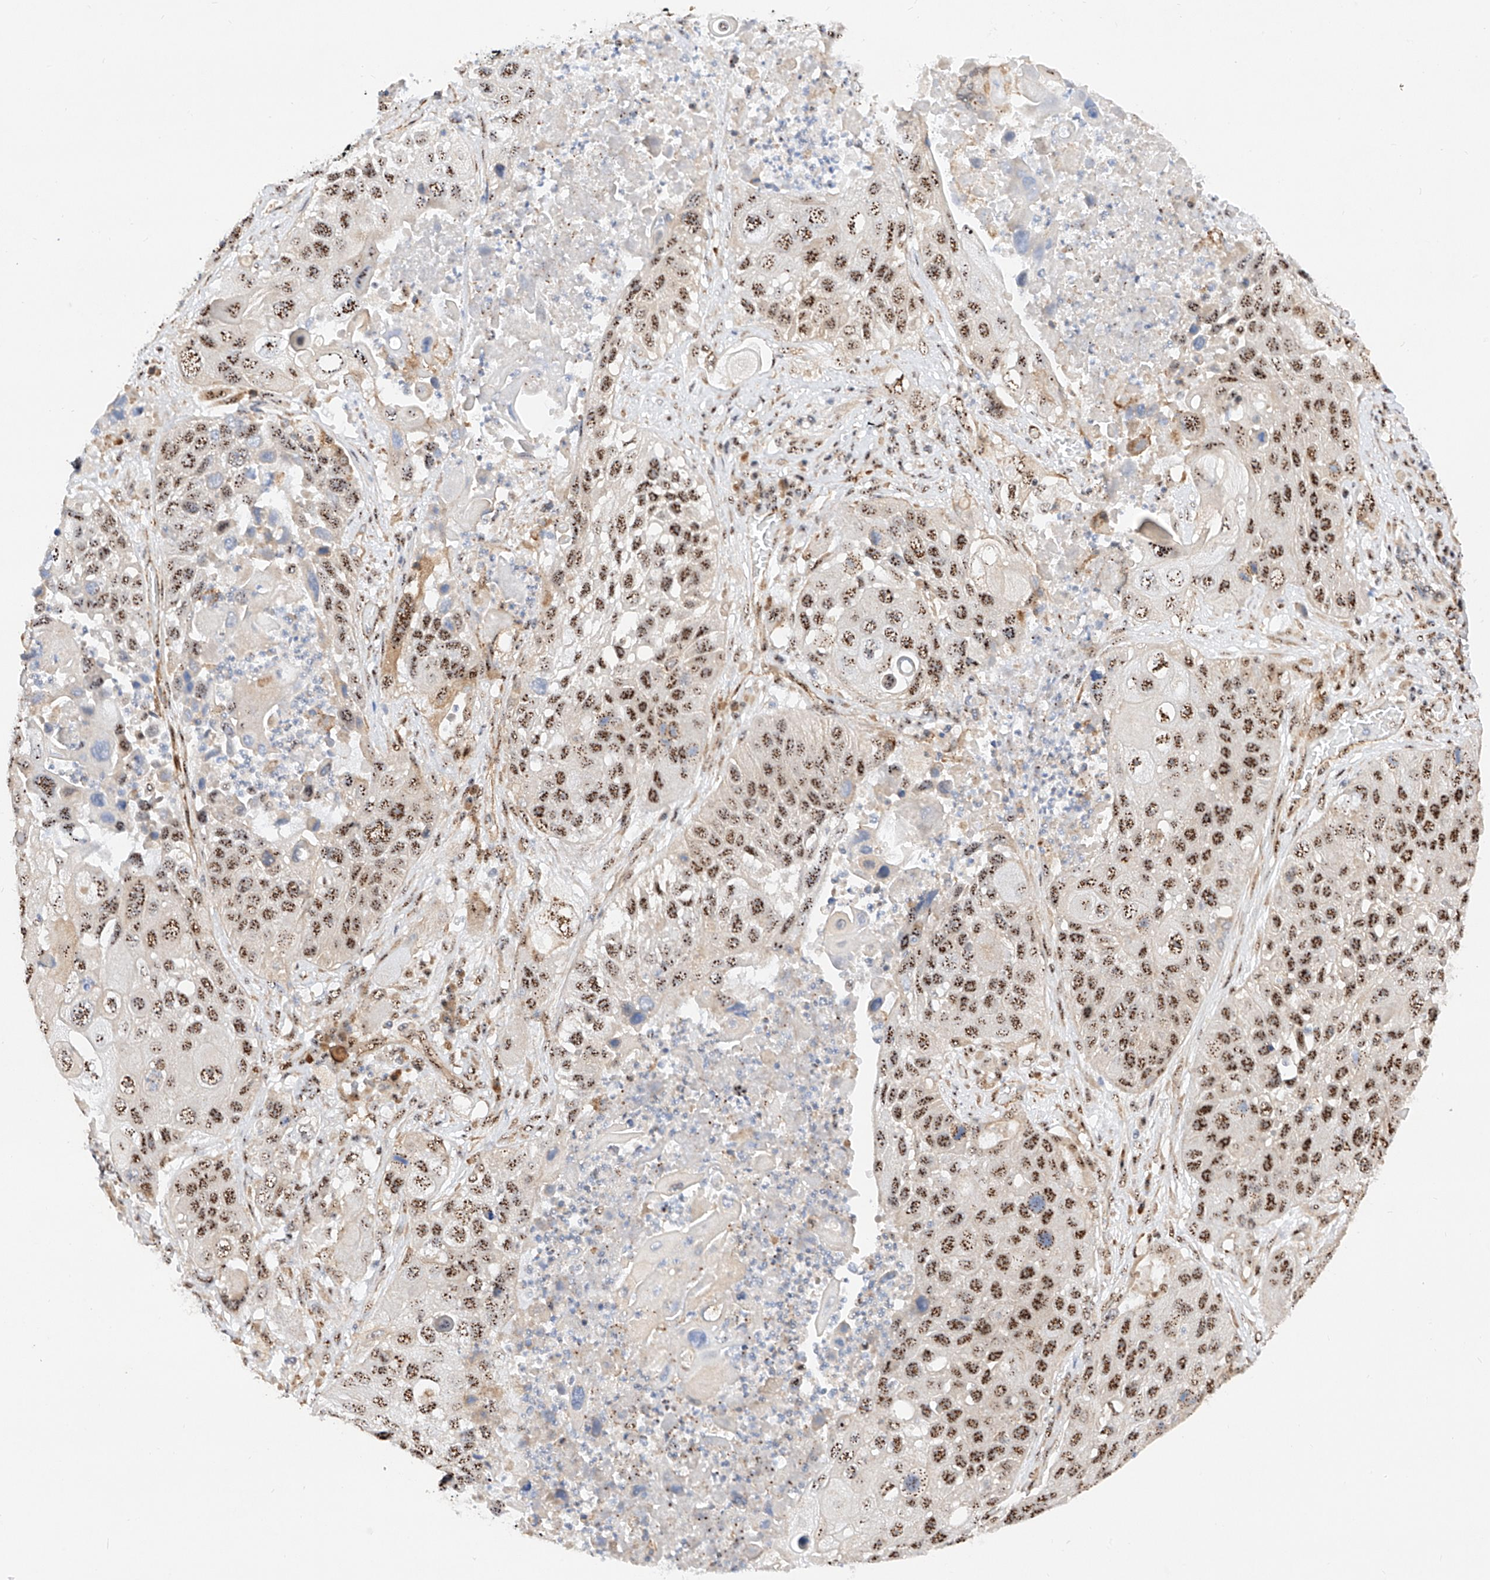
{"staining": {"intensity": "strong", "quantity": ">75%", "location": "nuclear"}, "tissue": "lung cancer", "cell_type": "Tumor cells", "image_type": "cancer", "snomed": [{"axis": "morphology", "description": "Squamous cell carcinoma, NOS"}, {"axis": "topography", "description": "Lung"}], "caption": "Squamous cell carcinoma (lung) was stained to show a protein in brown. There is high levels of strong nuclear positivity in about >75% of tumor cells. The protein of interest is stained brown, and the nuclei are stained in blue (DAB IHC with brightfield microscopy, high magnification).", "gene": "ATXN7L2", "patient": {"sex": "male", "age": 61}}